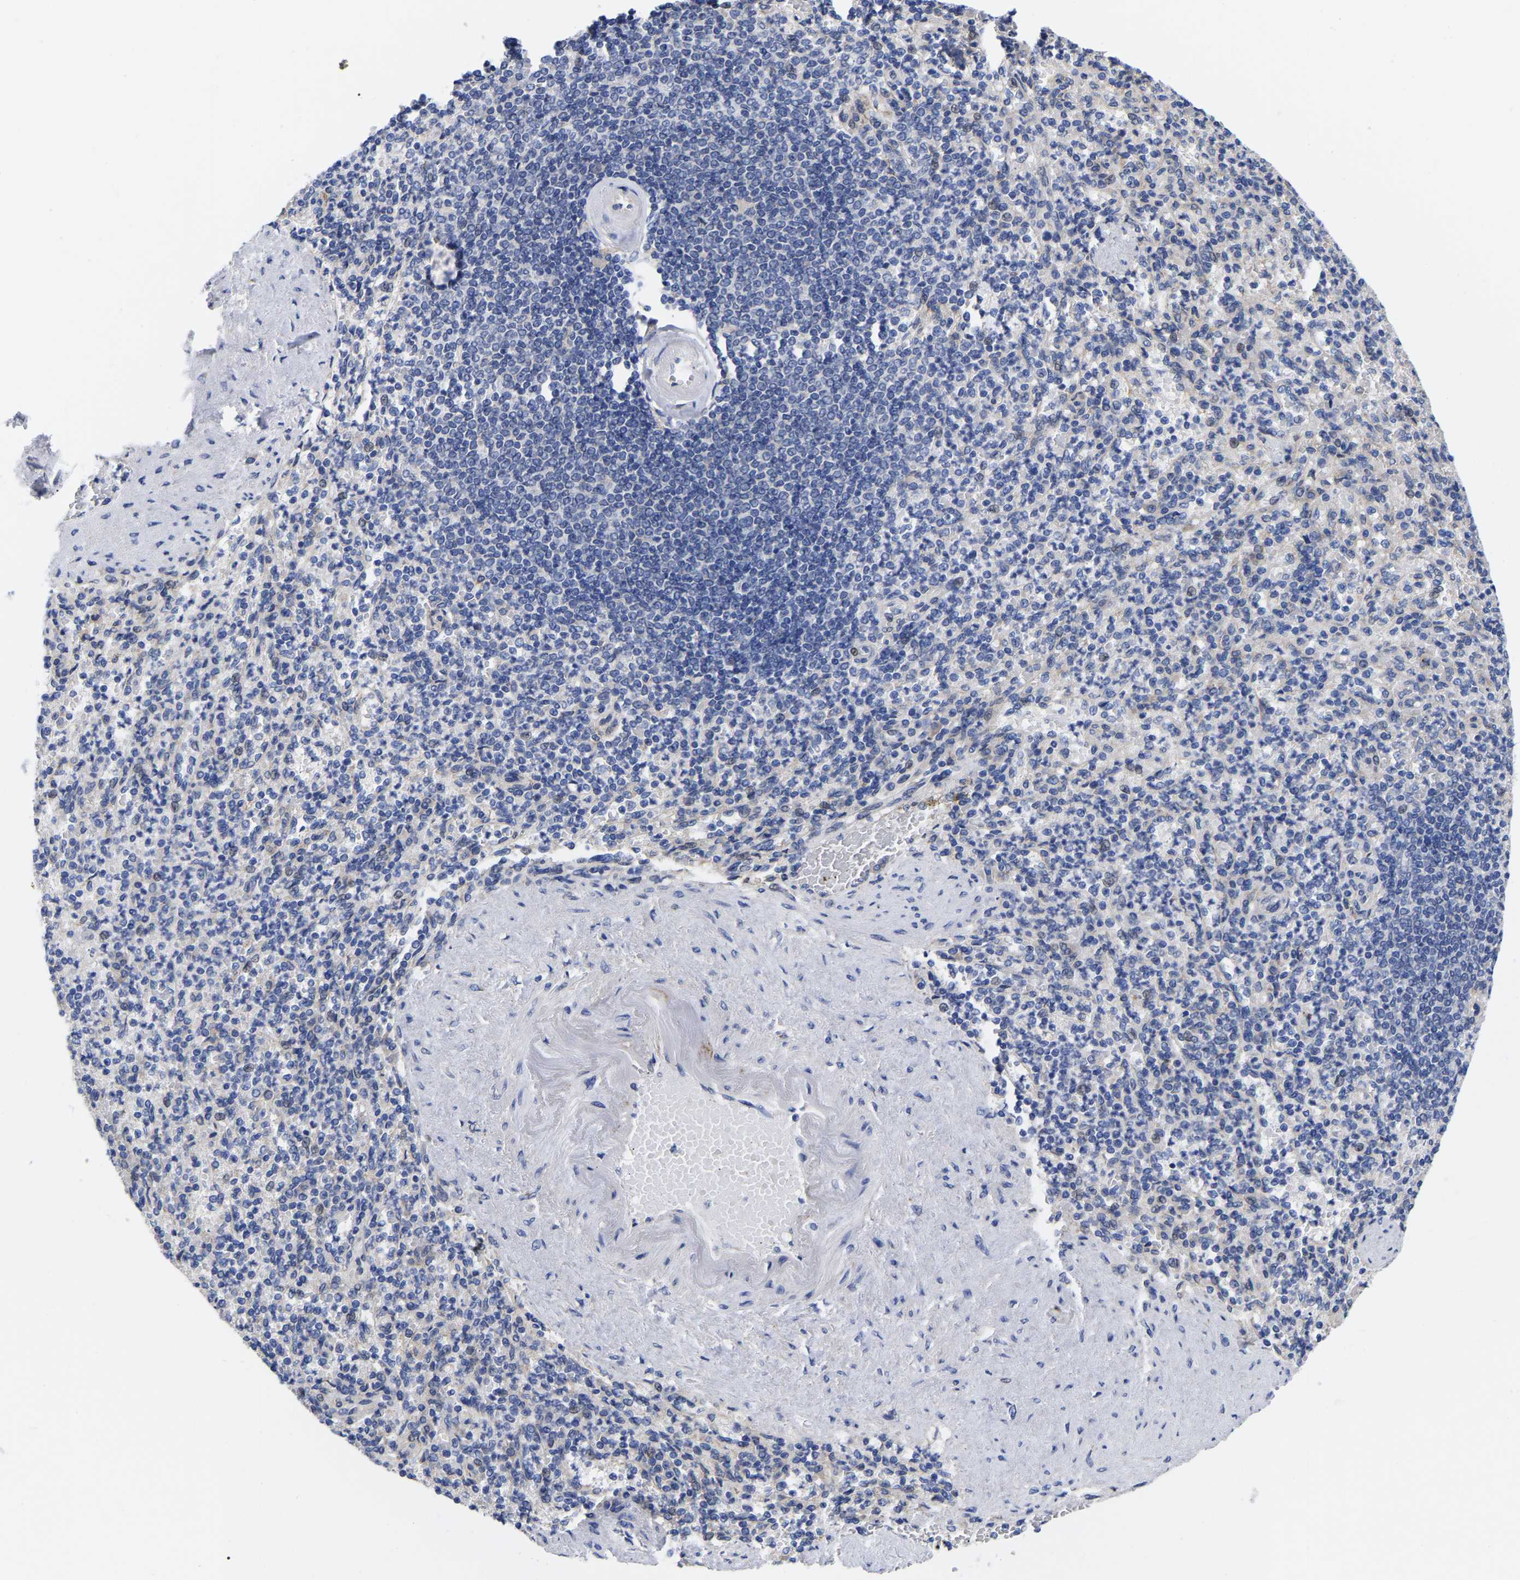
{"staining": {"intensity": "negative", "quantity": "none", "location": "none"}, "tissue": "spleen", "cell_type": "Cells in red pulp", "image_type": "normal", "snomed": [{"axis": "morphology", "description": "Normal tissue, NOS"}, {"axis": "topography", "description": "Spleen"}], "caption": "Immunohistochemistry image of normal spleen stained for a protein (brown), which exhibits no positivity in cells in red pulp.", "gene": "CFAP298", "patient": {"sex": "female", "age": 74}}